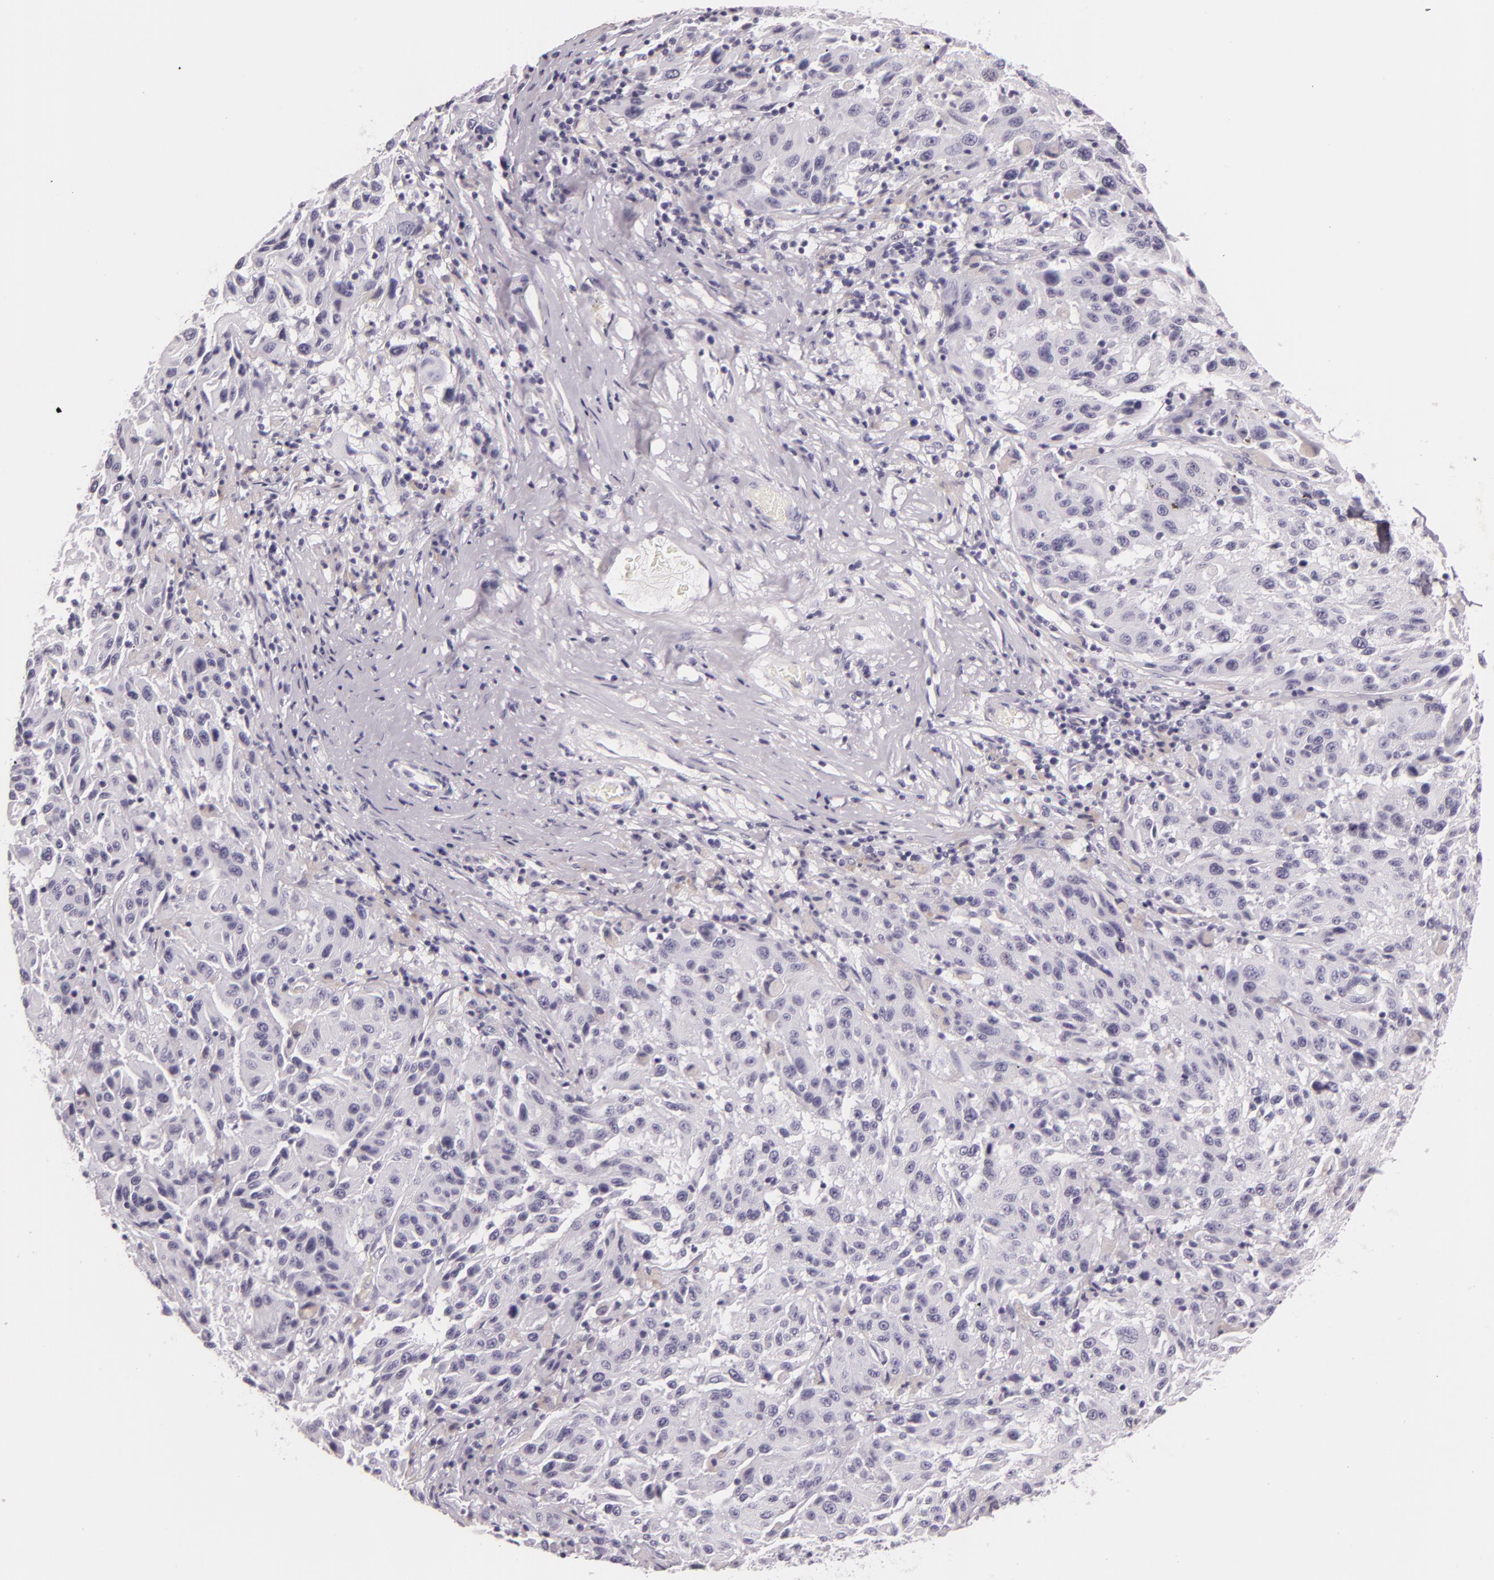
{"staining": {"intensity": "negative", "quantity": "none", "location": "none"}, "tissue": "melanoma", "cell_type": "Tumor cells", "image_type": "cancer", "snomed": [{"axis": "morphology", "description": "Malignant melanoma, NOS"}, {"axis": "topography", "description": "Skin"}], "caption": "Immunohistochemical staining of human melanoma demonstrates no significant staining in tumor cells. (Stains: DAB (3,3'-diaminobenzidine) IHC with hematoxylin counter stain, Microscopy: brightfield microscopy at high magnification).", "gene": "DLG4", "patient": {"sex": "female", "age": 77}}